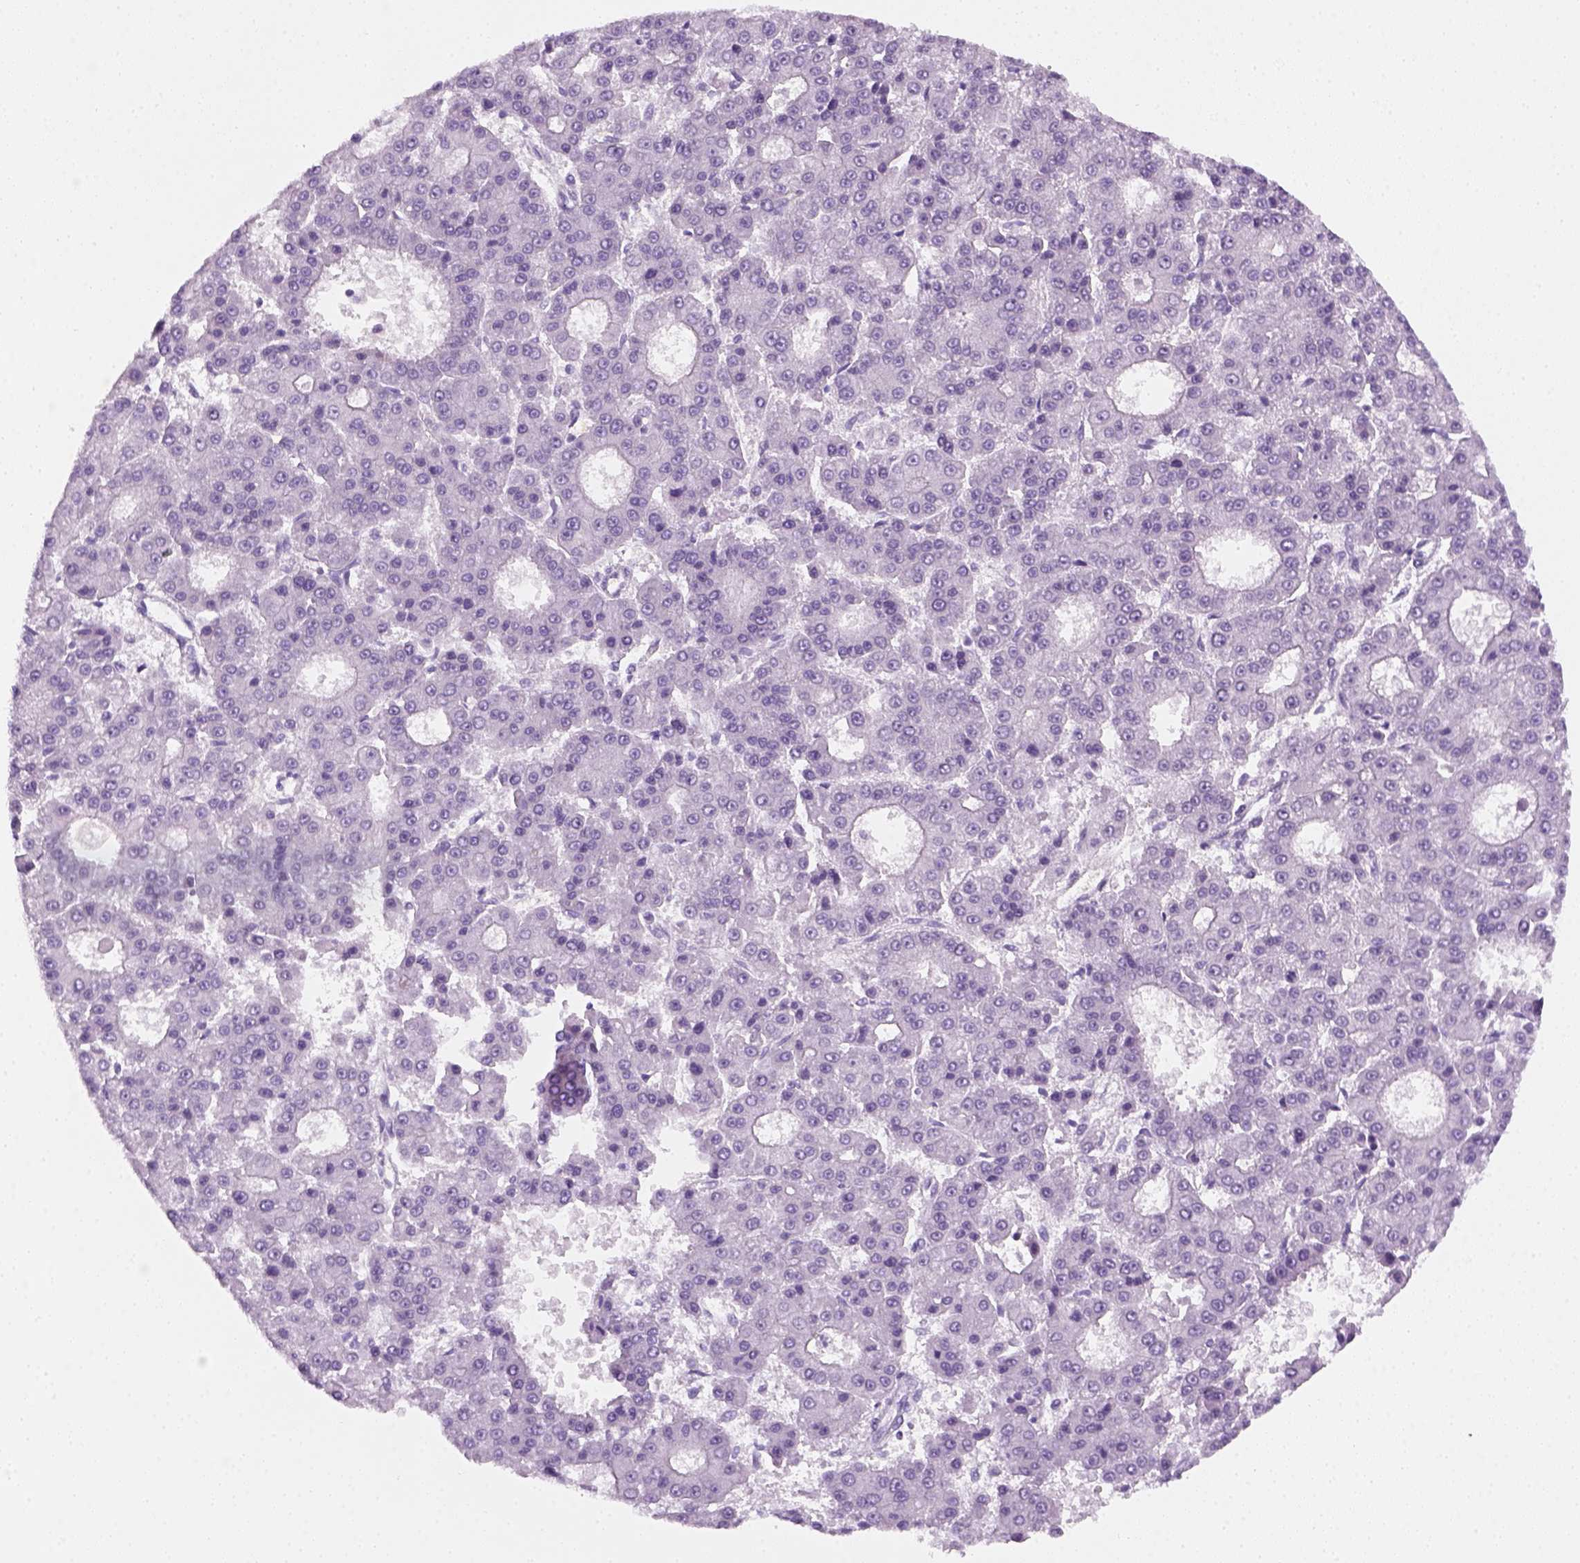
{"staining": {"intensity": "negative", "quantity": "none", "location": "none"}, "tissue": "liver cancer", "cell_type": "Tumor cells", "image_type": "cancer", "snomed": [{"axis": "morphology", "description": "Carcinoma, Hepatocellular, NOS"}, {"axis": "topography", "description": "Liver"}], "caption": "A micrograph of human hepatocellular carcinoma (liver) is negative for staining in tumor cells.", "gene": "AQP3", "patient": {"sex": "male", "age": 70}}